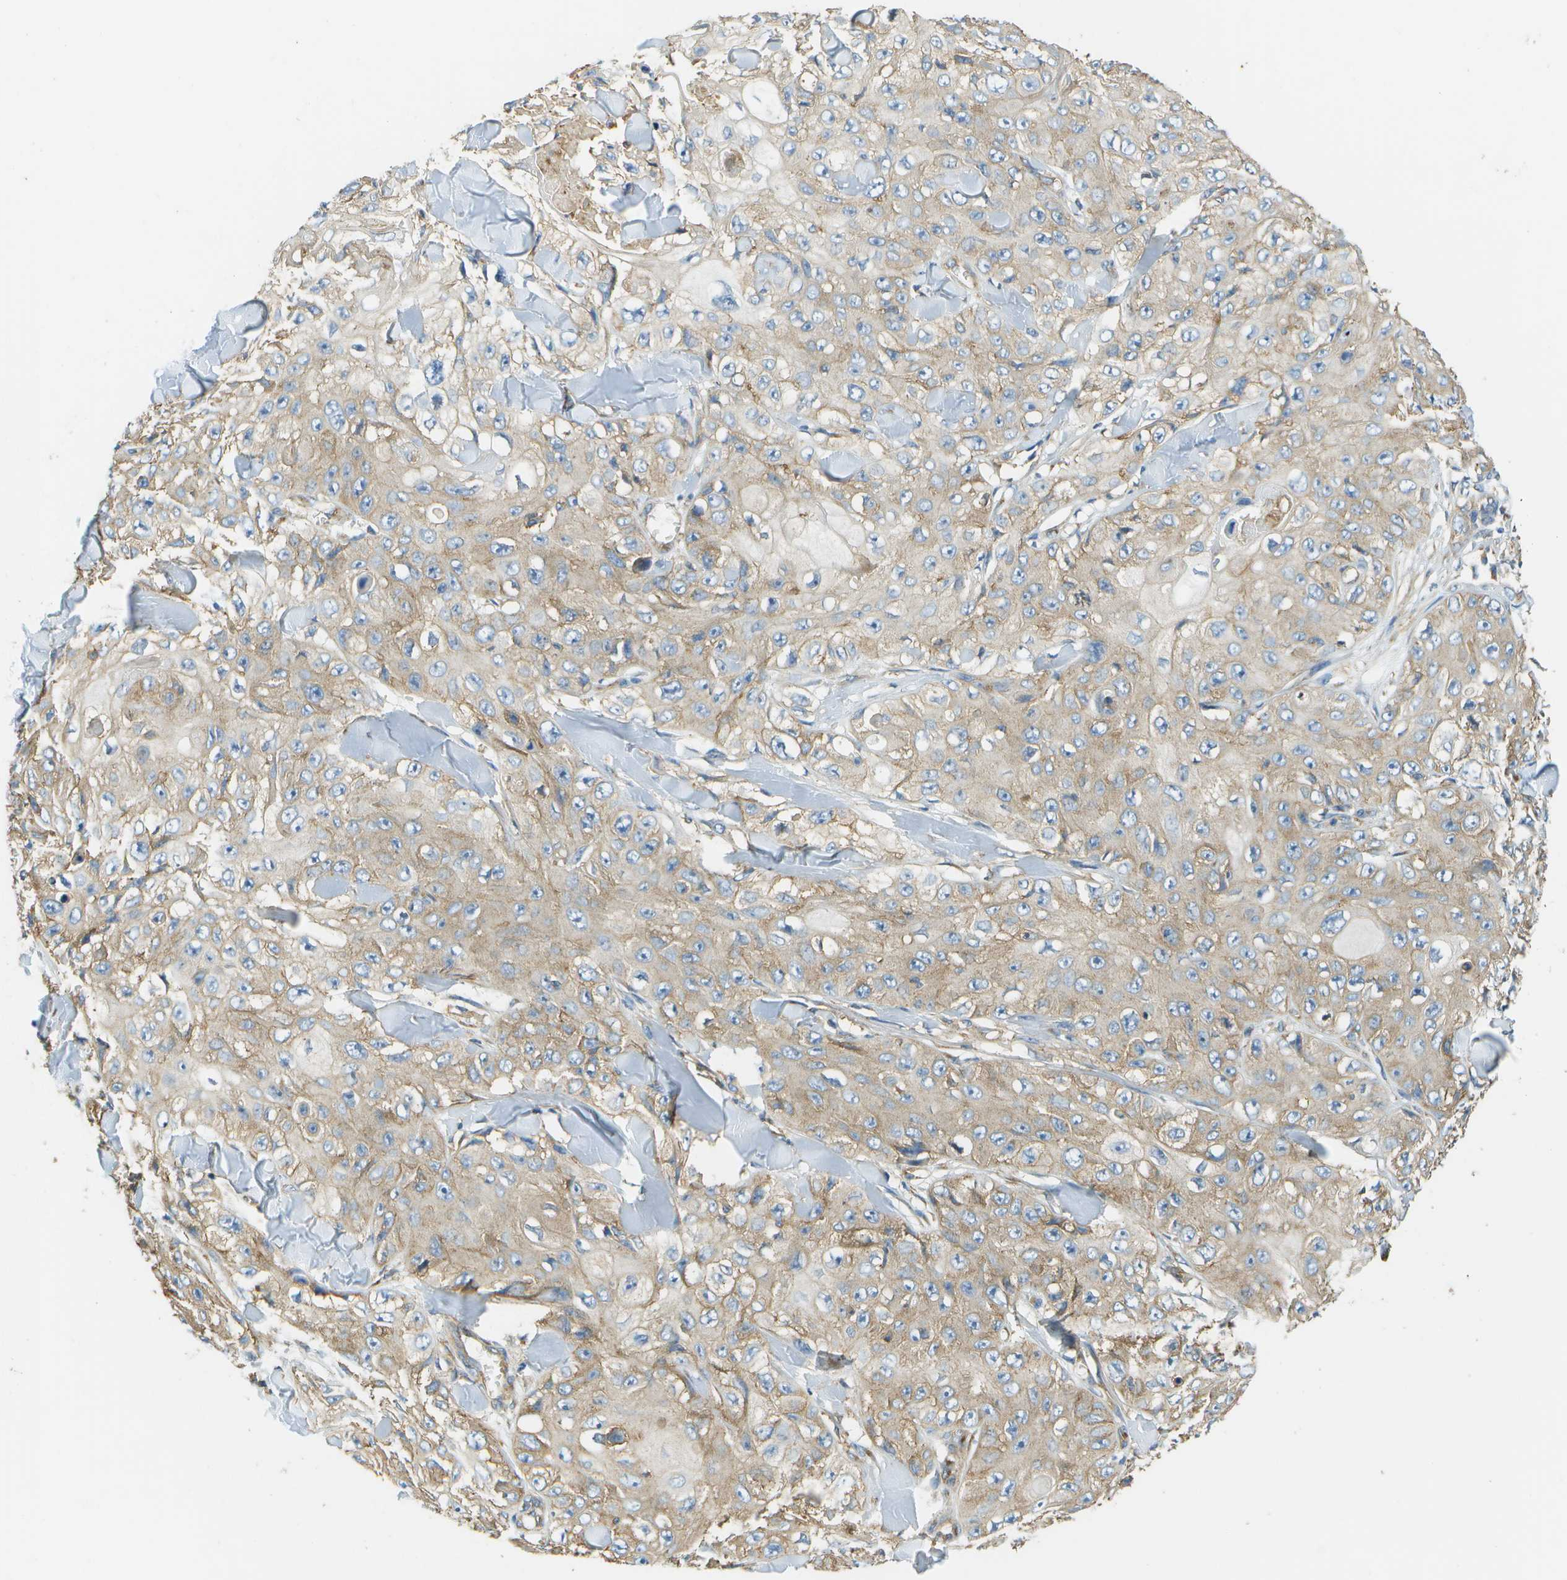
{"staining": {"intensity": "moderate", "quantity": "25%-75%", "location": "cytoplasmic/membranous"}, "tissue": "skin cancer", "cell_type": "Tumor cells", "image_type": "cancer", "snomed": [{"axis": "morphology", "description": "Squamous cell carcinoma, NOS"}, {"axis": "topography", "description": "Skin"}], "caption": "Immunohistochemistry (IHC) of skin cancer (squamous cell carcinoma) reveals medium levels of moderate cytoplasmic/membranous positivity in about 25%-75% of tumor cells.", "gene": "CLTC", "patient": {"sex": "male", "age": 86}}